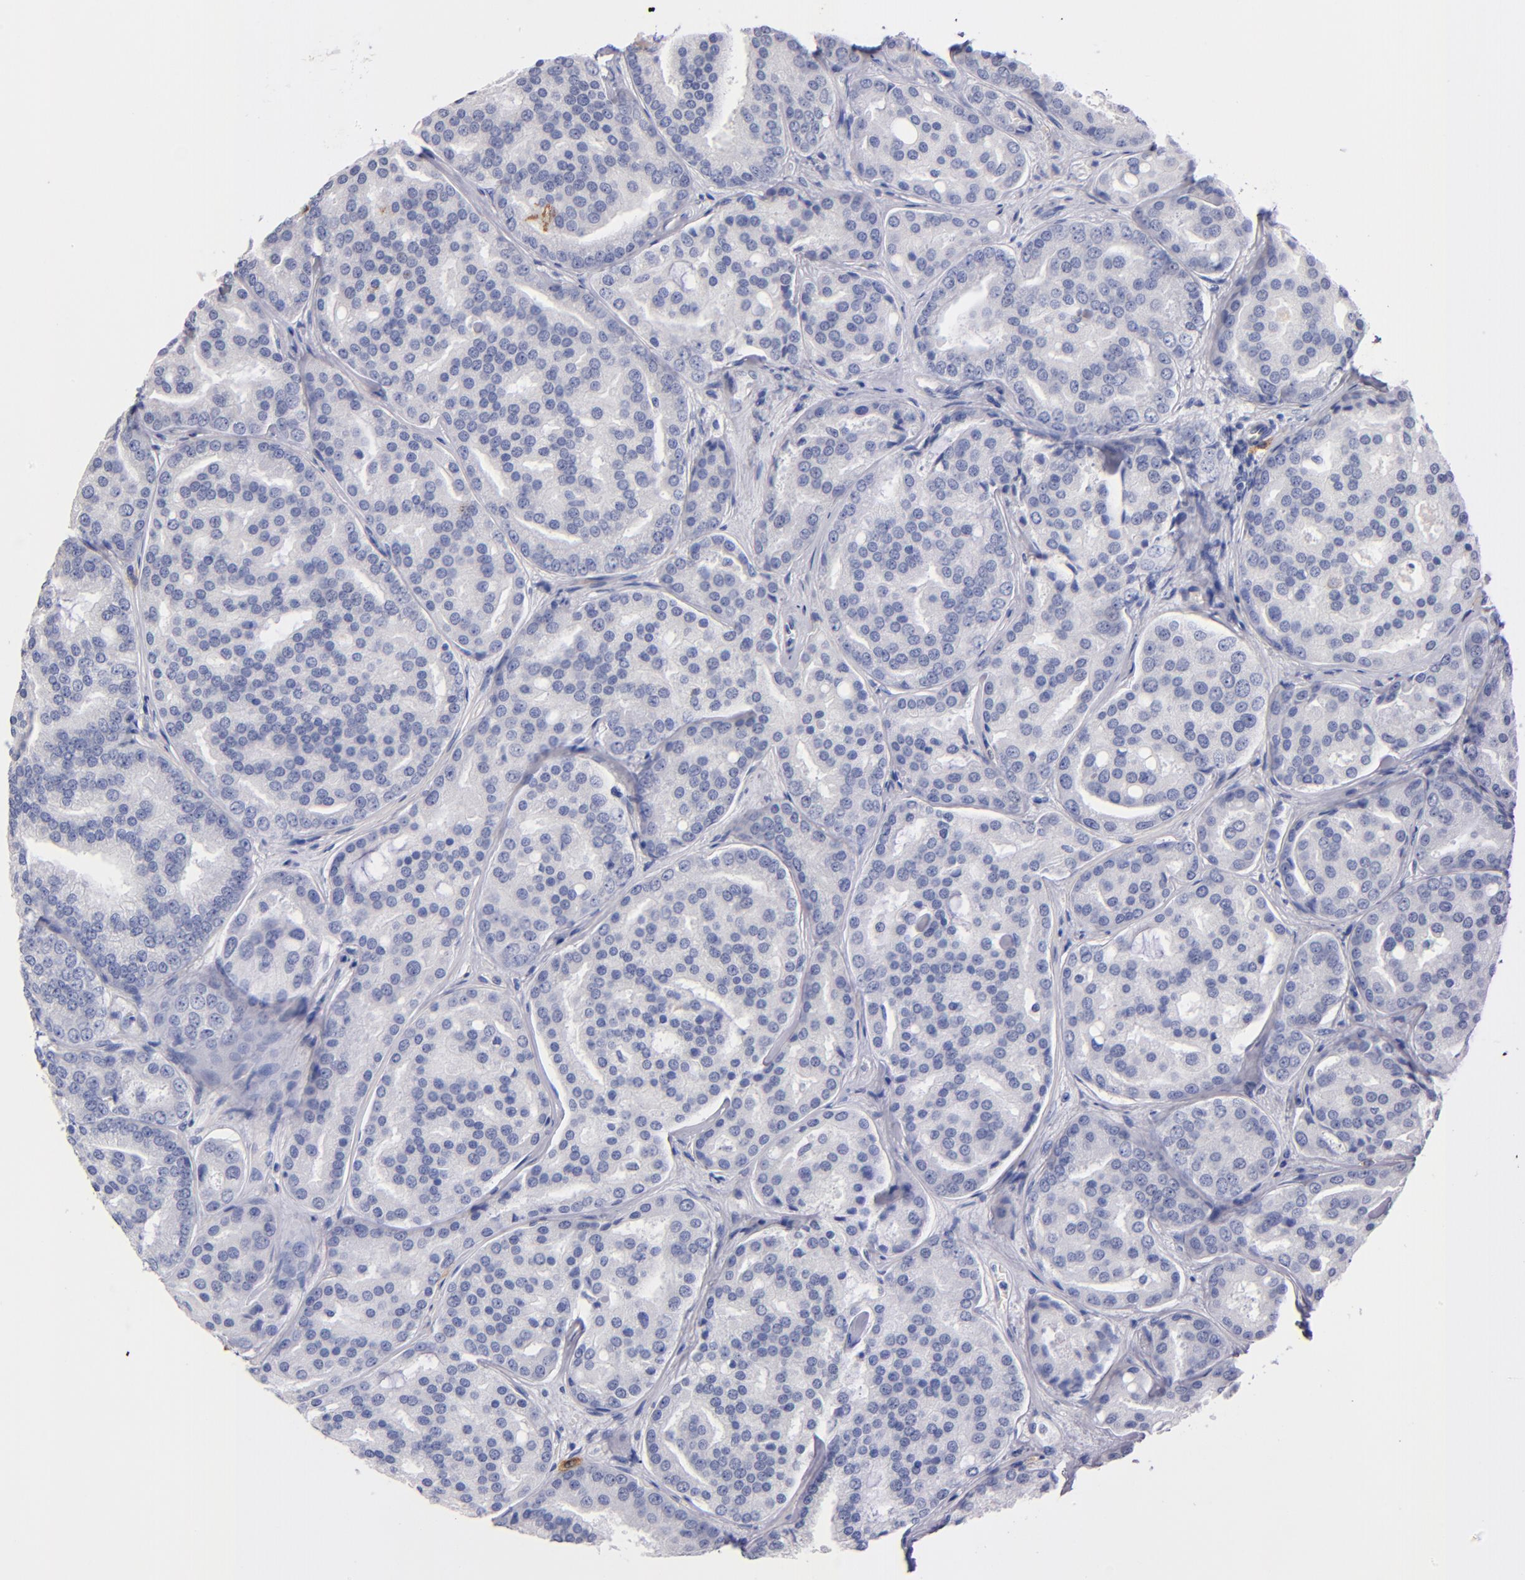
{"staining": {"intensity": "negative", "quantity": "none", "location": "none"}, "tissue": "prostate cancer", "cell_type": "Tumor cells", "image_type": "cancer", "snomed": [{"axis": "morphology", "description": "Adenocarcinoma, High grade"}, {"axis": "topography", "description": "Prostate"}], "caption": "Human prostate high-grade adenocarcinoma stained for a protein using IHC exhibits no staining in tumor cells.", "gene": "KIT", "patient": {"sex": "male", "age": 64}}